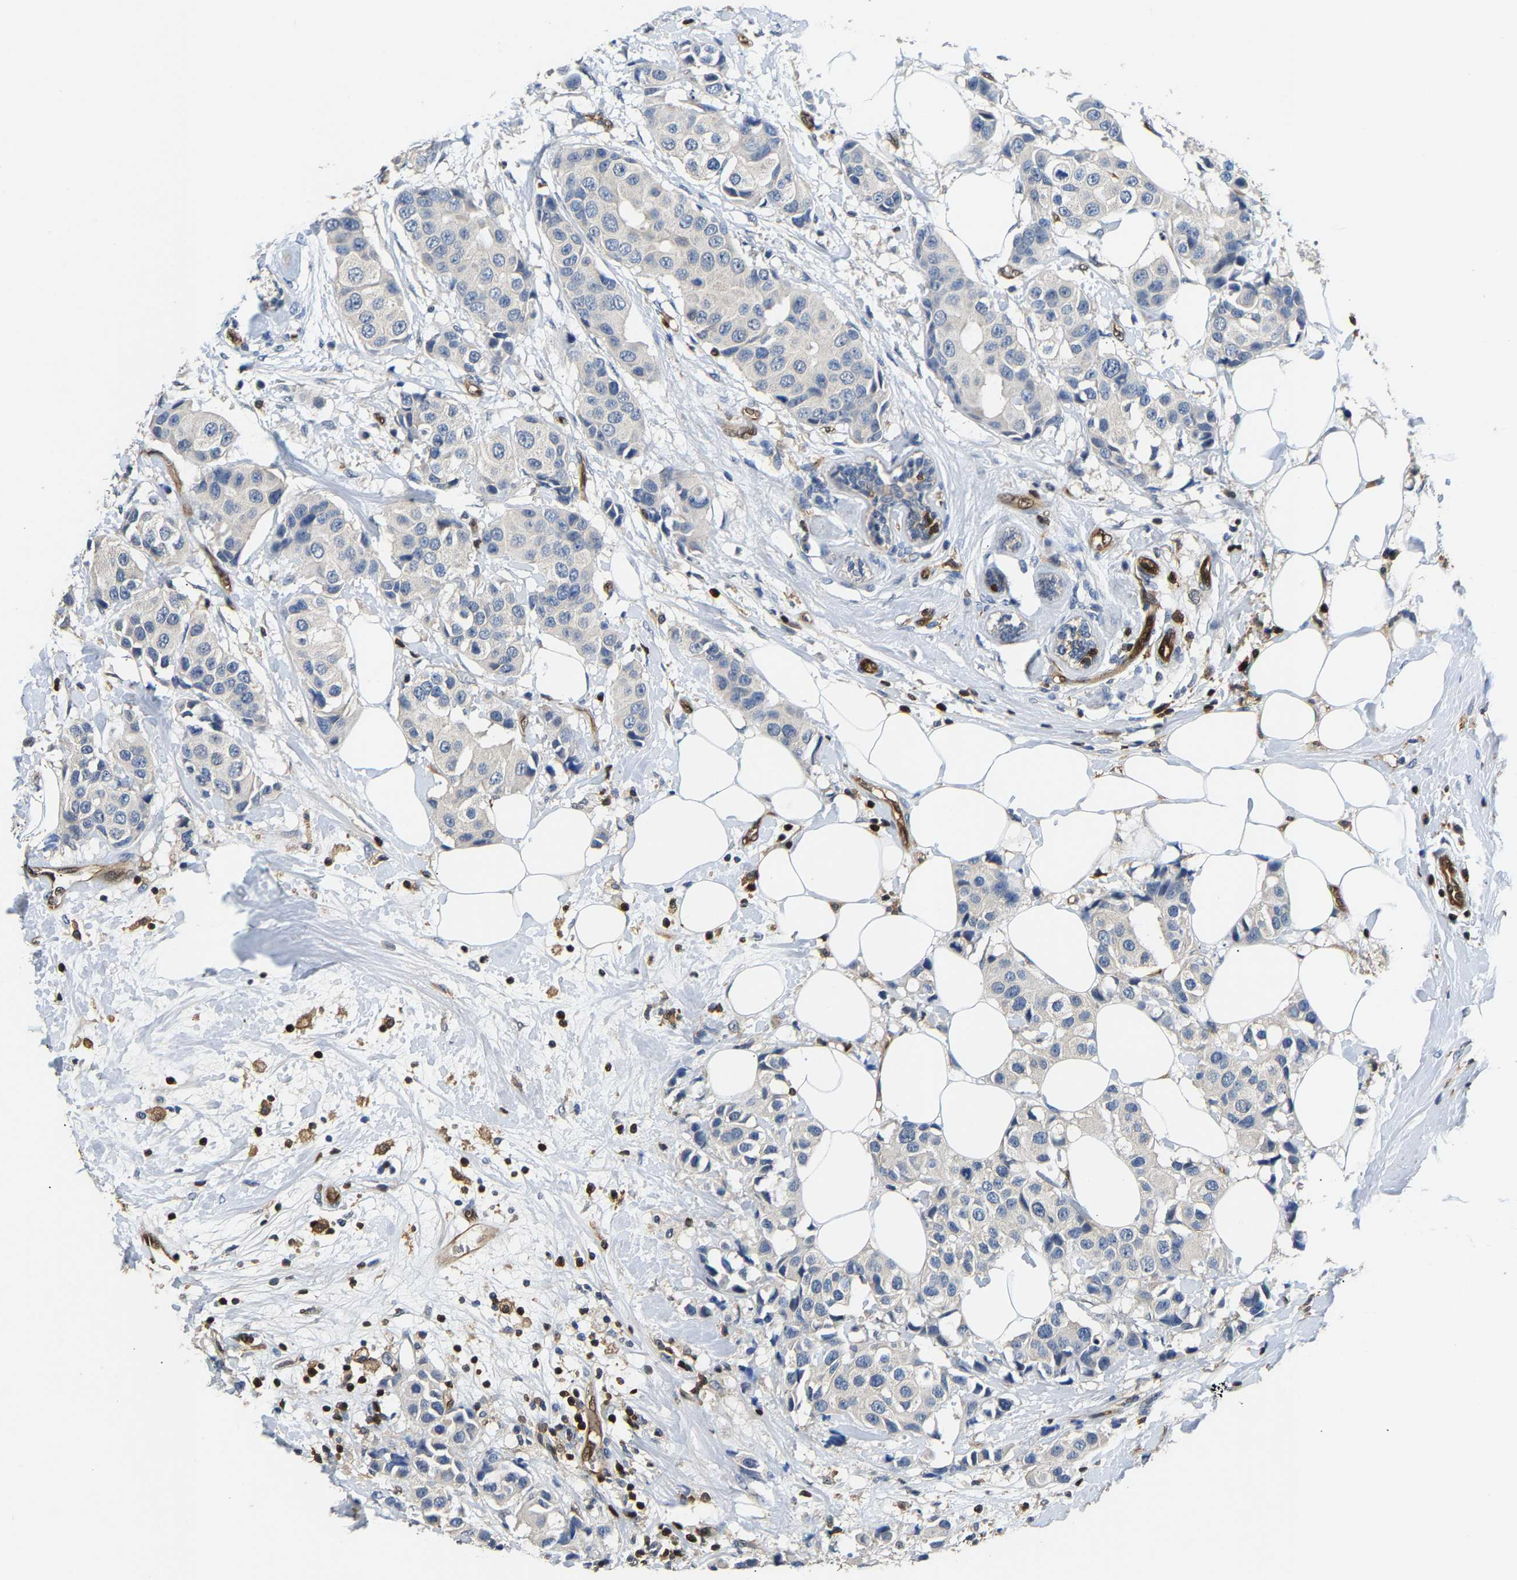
{"staining": {"intensity": "negative", "quantity": "none", "location": "none"}, "tissue": "breast cancer", "cell_type": "Tumor cells", "image_type": "cancer", "snomed": [{"axis": "morphology", "description": "Normal tissue, NOS"}, {"axis": "morphology", "description": "Duct carcinoma"}, {"axis": "topography", "description": "Breast"}], "caption": "This is a image of IHC staining of breast cancer, which shows no expression in tumor cells. (Brightfield microscopy of DAB immunohistochemistry at high magnification).", "gene": "GIMAP7", "patient": {"sex": "female", "age": 39}}